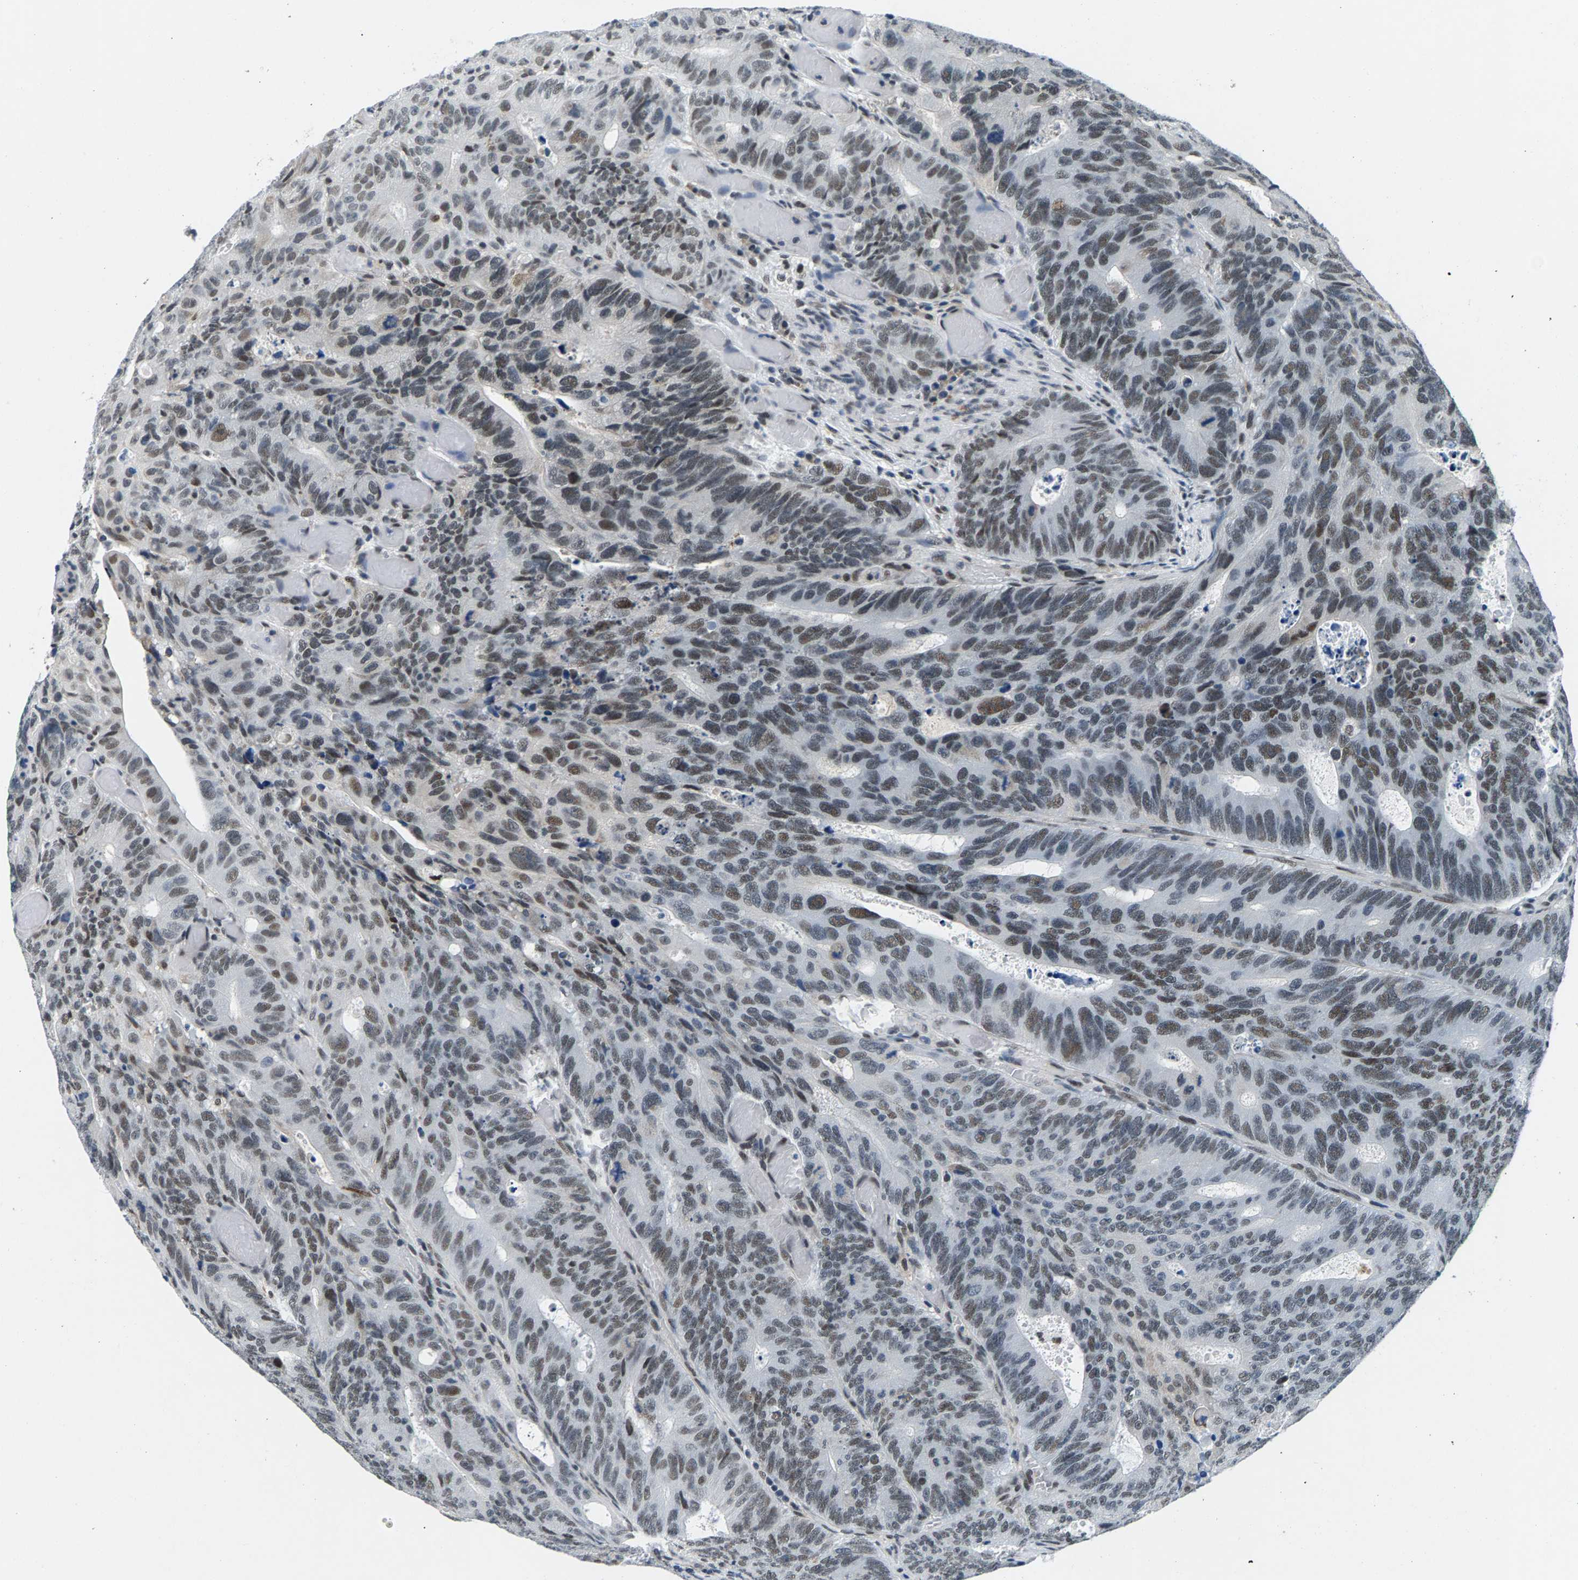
{"staining": {"intensity": "moderate", "quantity": "25%-75%", "location": "nuclear"}, "tissue": "colorectal cancer", "cell_type": "Tumor cells", "image_type": "cancer", "snomed": [{"axis": "morphology", "description": "Adenocarcinoma, NOS"}, {"axis": "topography", "description": "Colon"}], "caption": "This micrograph reveals adenocarcinoma (colorectal) stained with IHC to label a protein in brown. The nuclear of tumor cells show moderate positivity for the protein. Nuclei are counter-stained blue.", "gene": "ATF2", "patient": {"sex": "male", "age": 87}}